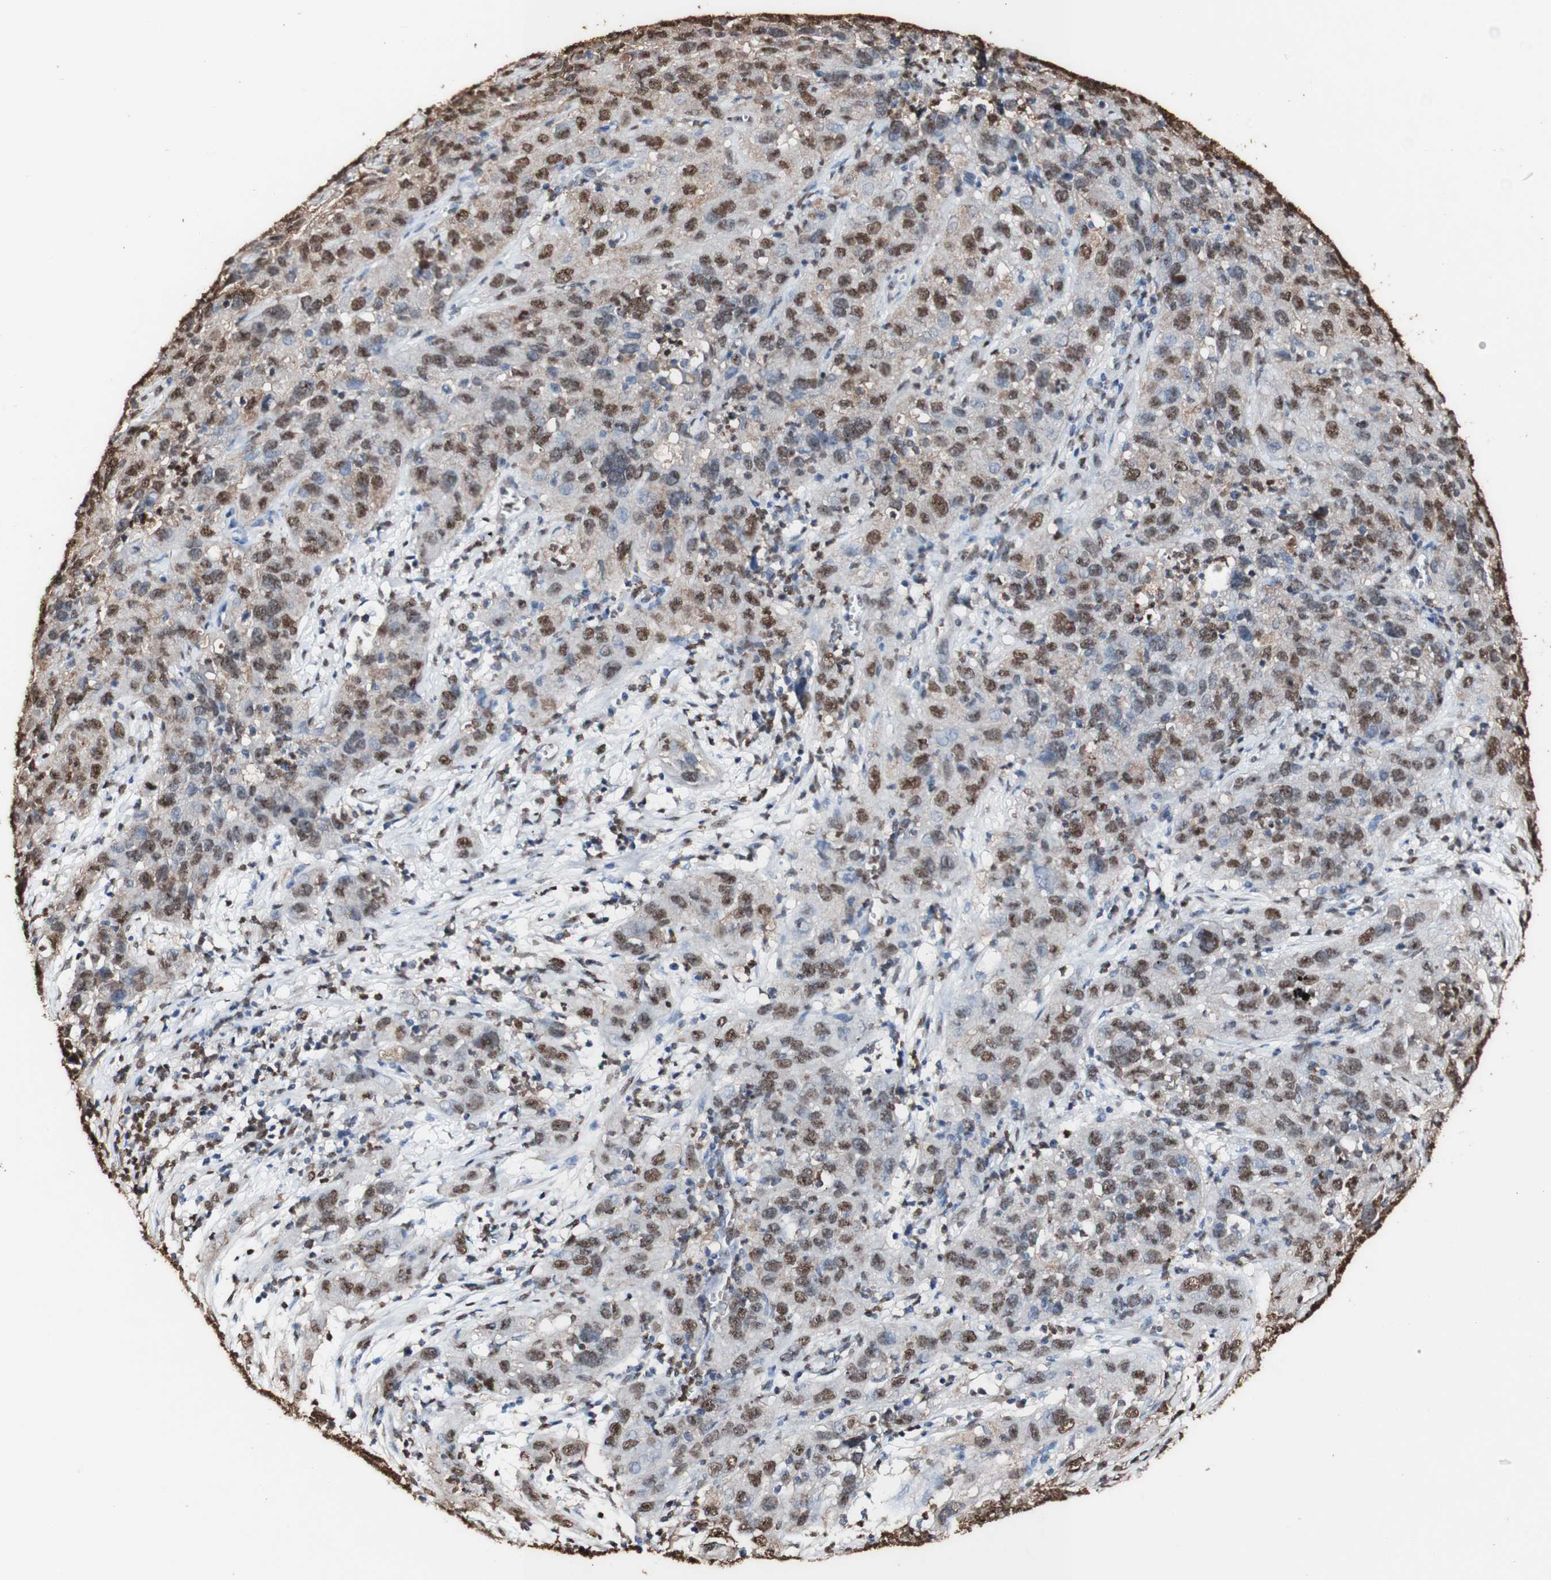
{"staining": {"intensity": "strong", "quantity": "25%-75%", "location": "cytoplasmic/membranous,nuclear"}, "tissue": "cervical cancer", "cell_type": "Tumor cells", "image_type": "cancer", "snomed": [{"axis": "morphology", "description": "Squamous cell carcinoma, NOS"}, {"axis": "topography", "description": "Cervix"}], "caption": "Cervical cancer (squamous cell carcinoma) stained for a protein shows strong cytoplasmic/membranous and nuclear positivity in tumor cells. The staining is performed using DAB (3,3'-diaminobenzidine) brown chromogen to label protein expression. The nuclei are counter-stained blue using hematoxylin.", "gene": "PIDD1", "patient": {"sex": "female", "age": 32}}